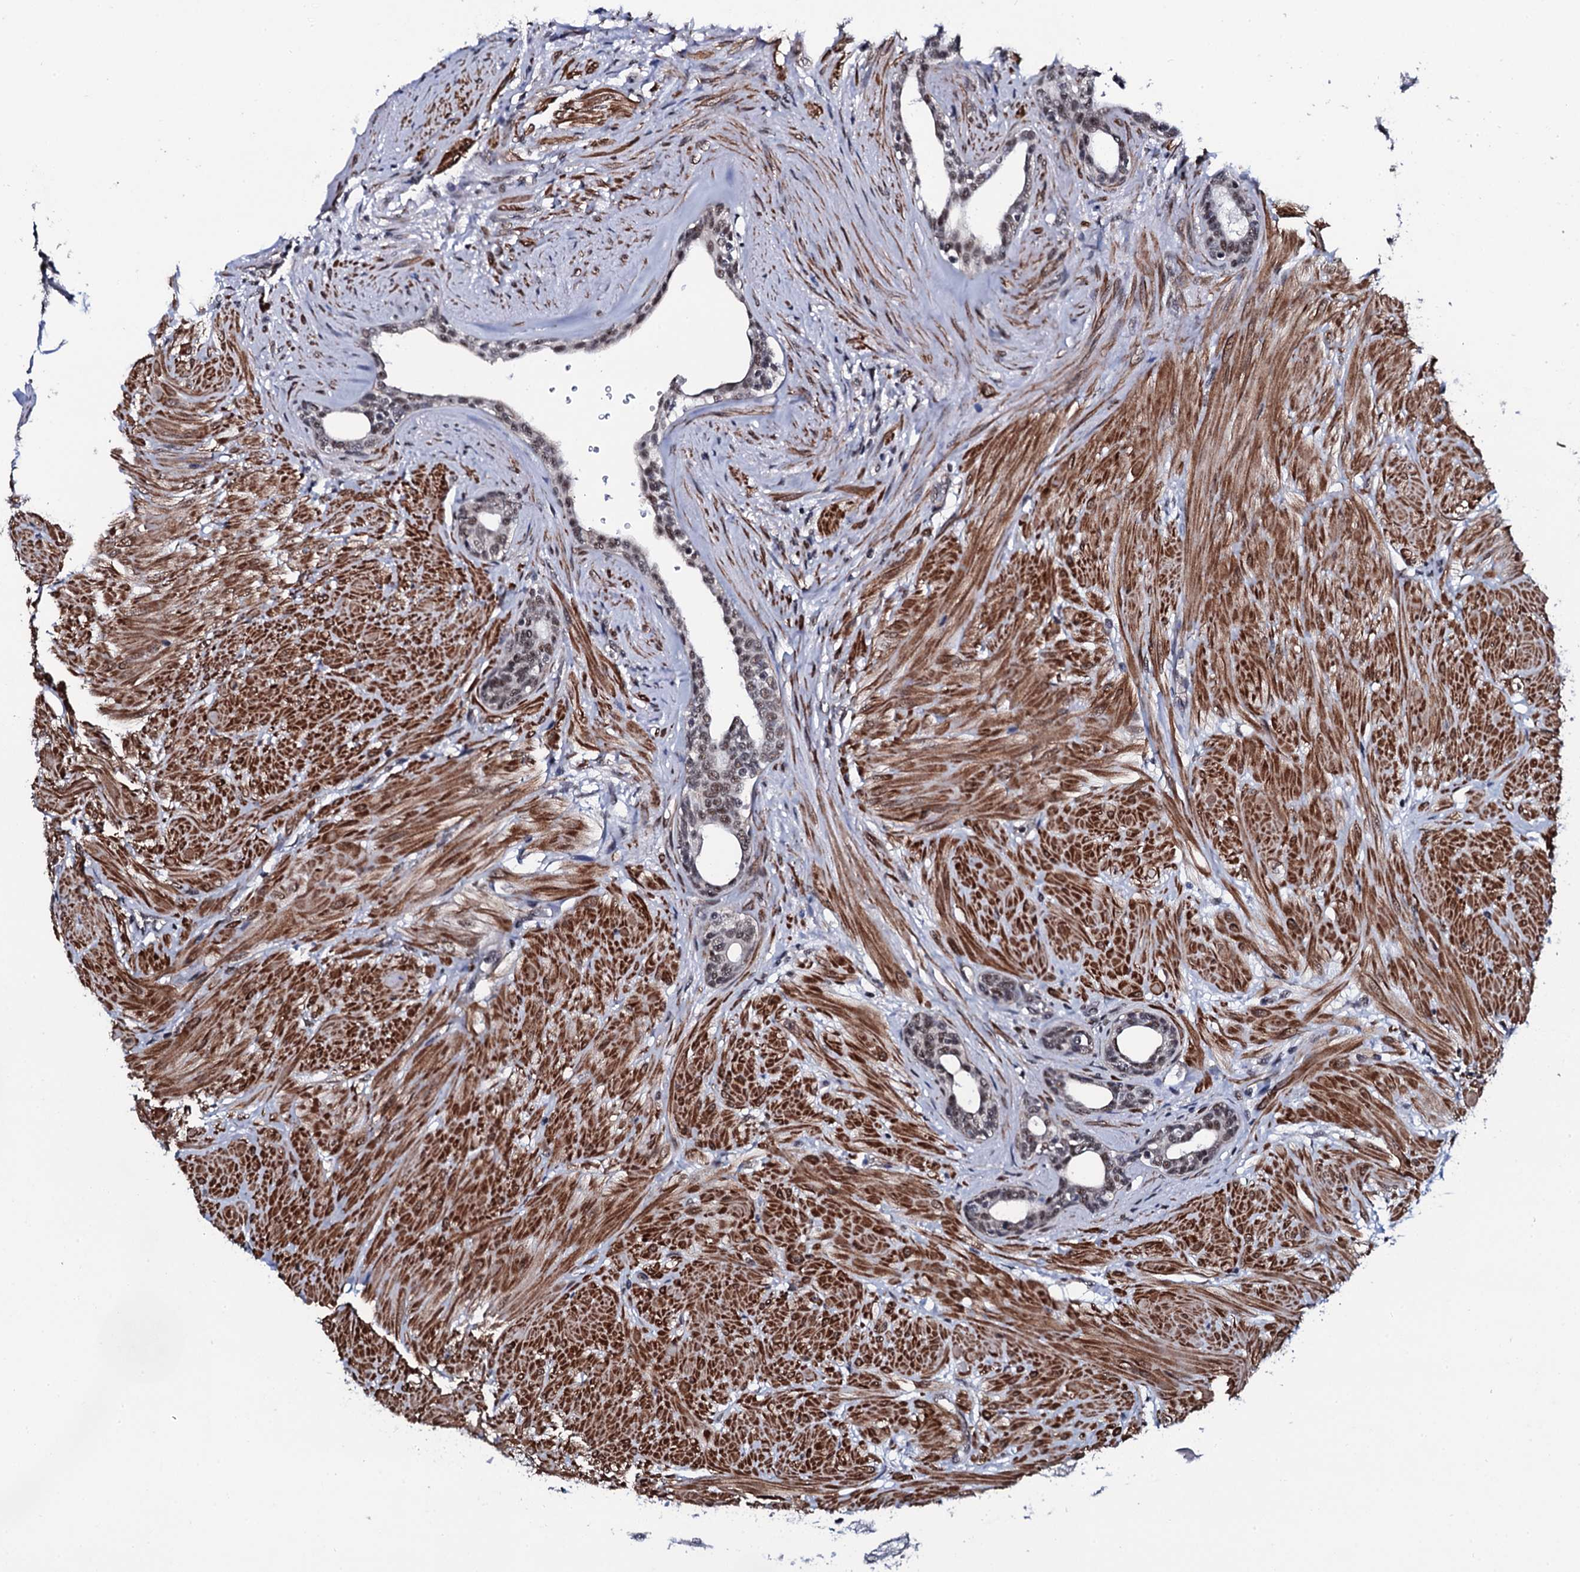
{"staining": {"intensity": "weak", "quantity": "25%-75%", "location": "nuclear"}, "tissue": "prostate", "cell_type": "Glandular cells", "image_type": "normal", "snomed": [{"axis": "morphology", "description": "Normal tissue, NOS"}, {"axis": "topography", "description": "Prostate"}], "caption": "DAB immunohistochemical staining of normal prostate shows weak nuclear protein expression in about 25%-75% of glandular cells. The protein of interest is shown in brown color, while the nuclei are stained blue.", "gene": "CWC15", "patient": {"sex": "male", "age": 48}}